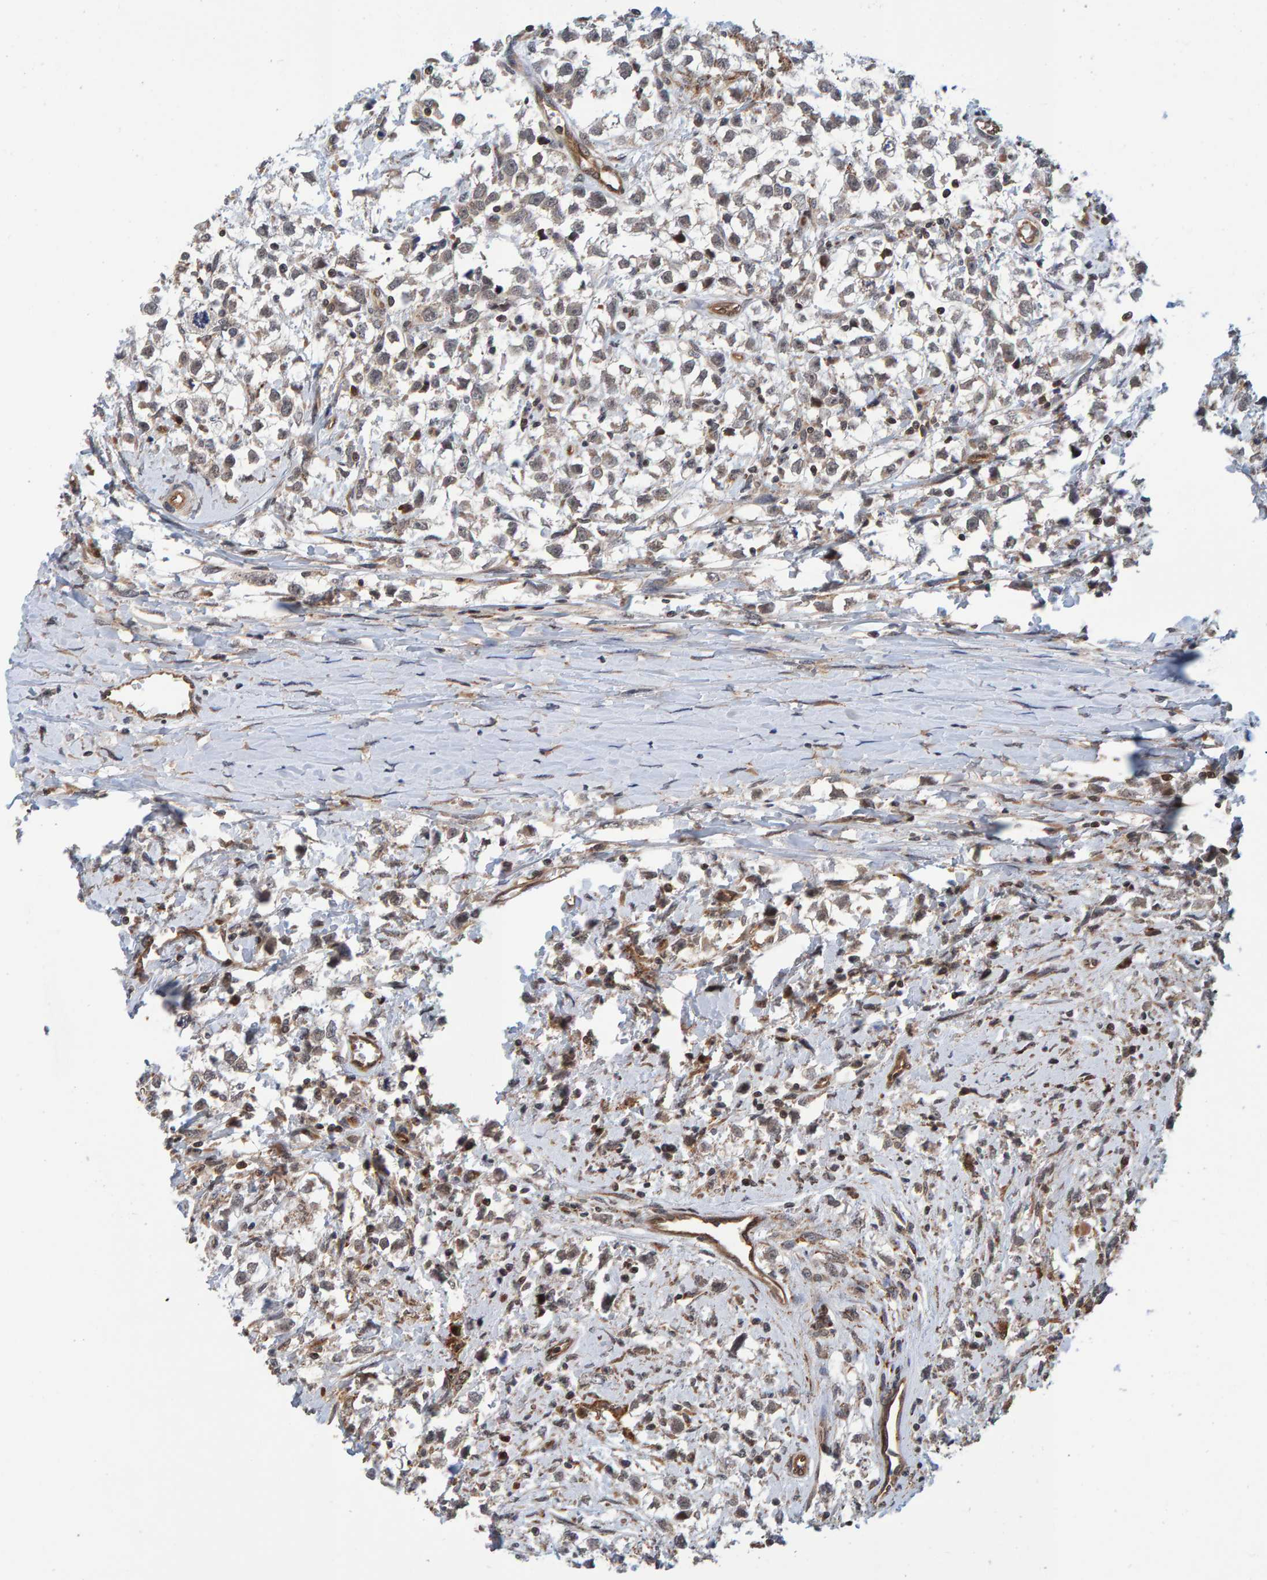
{"staining": {"intensity": "negative", "quantity": "none", "location": "none"}, "tissue": "testis cancer", "cell_type": "Tumor cells", "image_type": "cancer", "snomed": [{"axis": "morphology", "description": "Seminoma, NOS"}, {"axis": "morphology", "description": "Carcinoma, Embryonal, NOS"}, {"axis": "topography", "description": "Testis"}], "caption": "The image reveals no significant expression in tumor cells of testis cancer (embryonal carcinoma).", "gene": "SCRN2", "patient": {"sex": "male", "age": 51}}